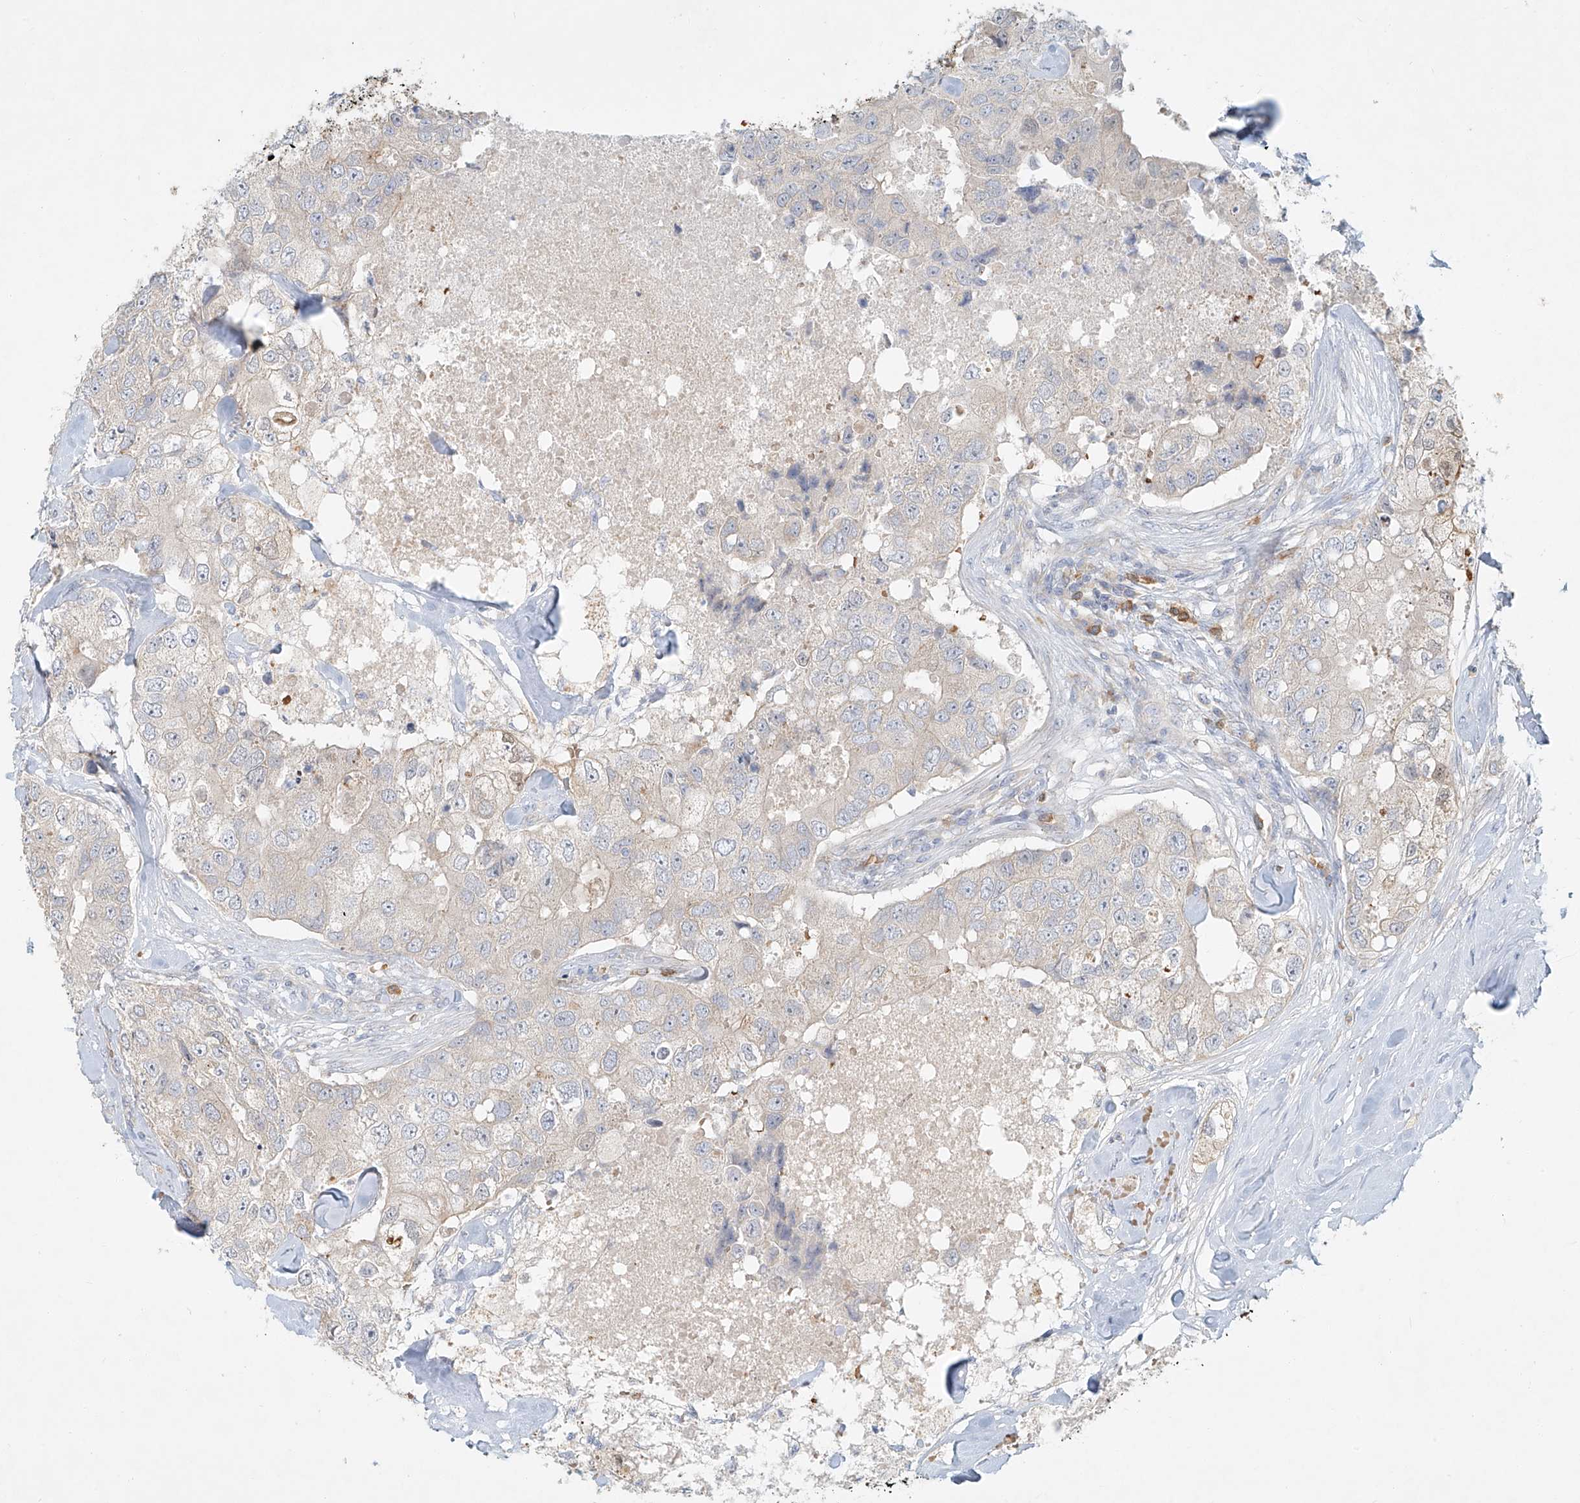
{"staining": {"intensity": "weak", "quantity": "<25%", "location": "cytoplasmic/membranous"}, "tissue": "breast cancer", "cell_type": "Tumor cells", "image_type": "cancer", "snomed": [{"axis": "morphology", "description": "Duct carcinoma"}, {"axis": "topography", "description": "Breast"}], "caption": "Infiltrating ductal carcinoma (breast) was stained to show a protein in brown. There is no significant staining in tumor cells.", "gene": "SYTL3", "patient": {"sex": "female", "age": 62}}